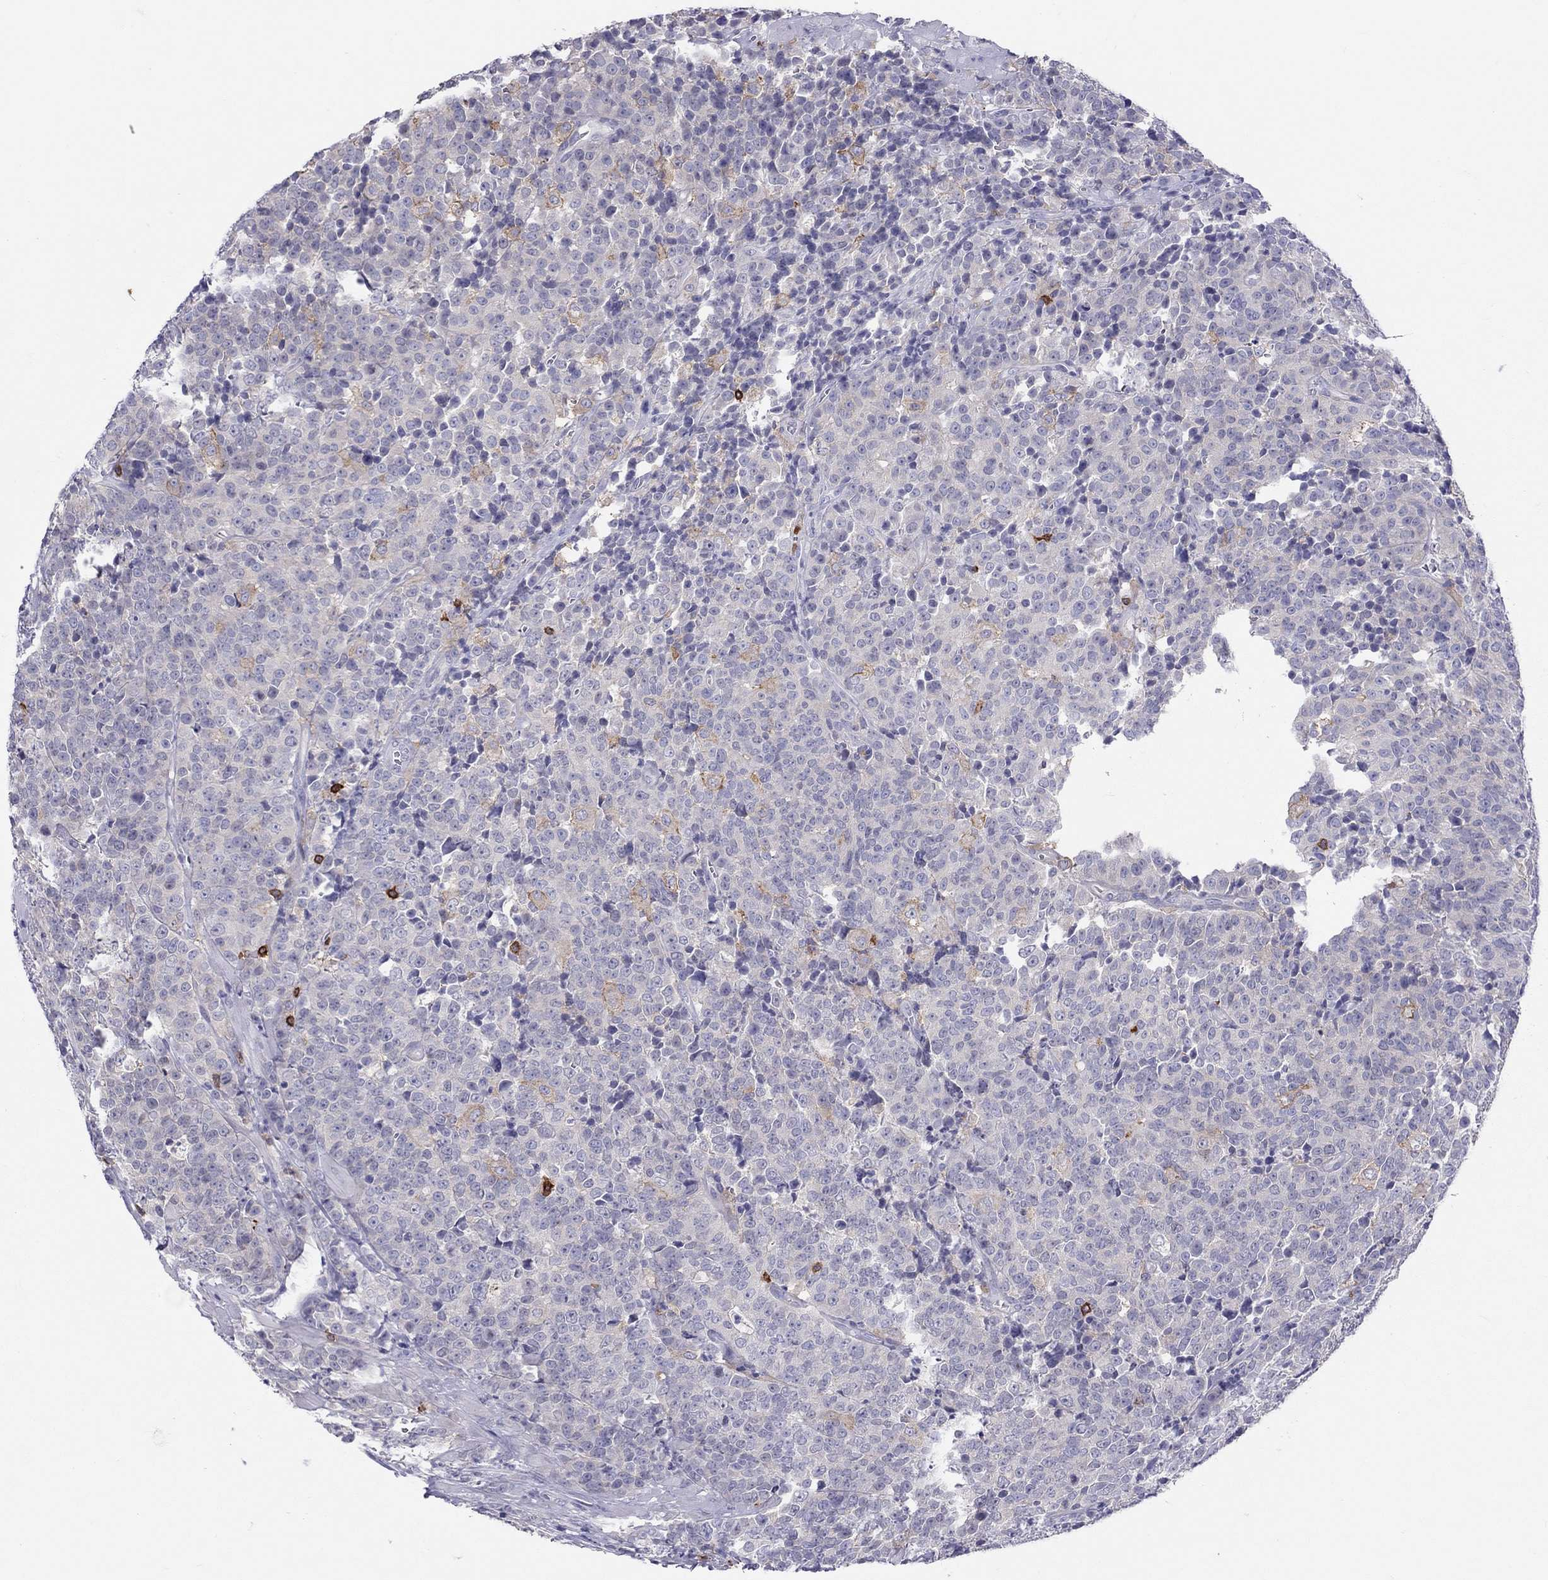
{"staining": {"intensity": "moderate", "quantity": "<25%", "location": "cytoplasmic/membranous"}, "tissue": "prostate cancer", "cell_type": "Tumor cells", "image_type": "cancer", "snomed": [{"axis": "morphology", "description": "Adenocarcinoma, NOS"}, {"axis": "topography", "description": "Prostate"}], "caption": "Human prostate cancer stained with a brown dye shows moderate cytoplasmic/membranous positive expression in approximately <25% of tumor cells.", "gene": "MND1", "patient": {"sex": "male", "age": 67}}